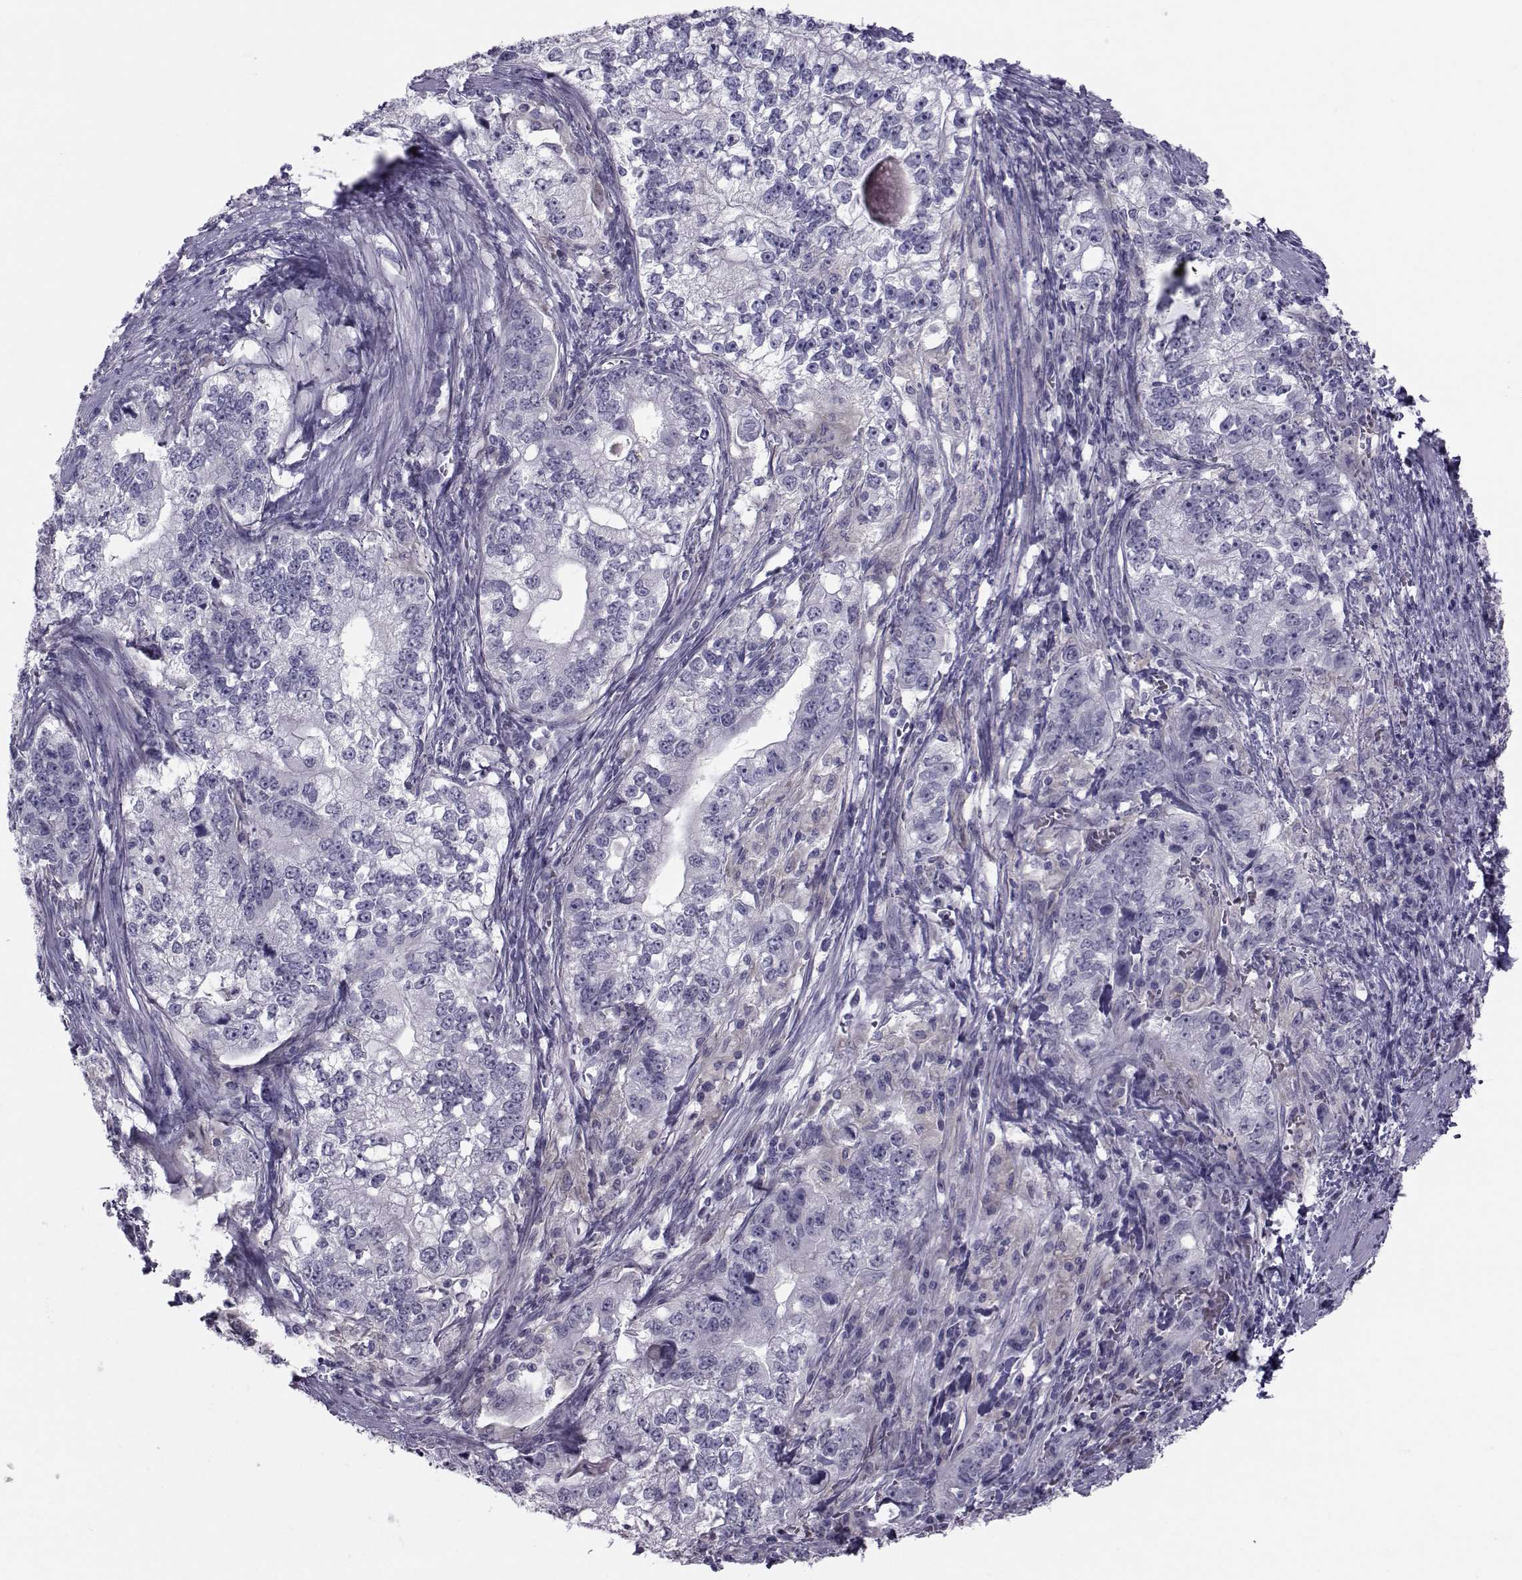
{"staining": {"intensity": "negative", "quantity": "none", "location": "none"}, "tissue": "stomach cancer", "cell_type": "Tumor cells", "image_type": "cancer", "snomed": [{"axis": "morphology", "description": "Adenocarcinoma, NOS"}, {"axis": "topography", "description": "Stomach, lower"}], "caption": "Stomach adenocarcinoma was stained to show a protein in brown. There is no significant positivity in tumor cells. (DAB (3,3'-diaminobenzidine) IHC visualized using brightfield microscopy, high magnification).", "gene": "GARIN3", "patient": {"sex": "female", "age": 72}}